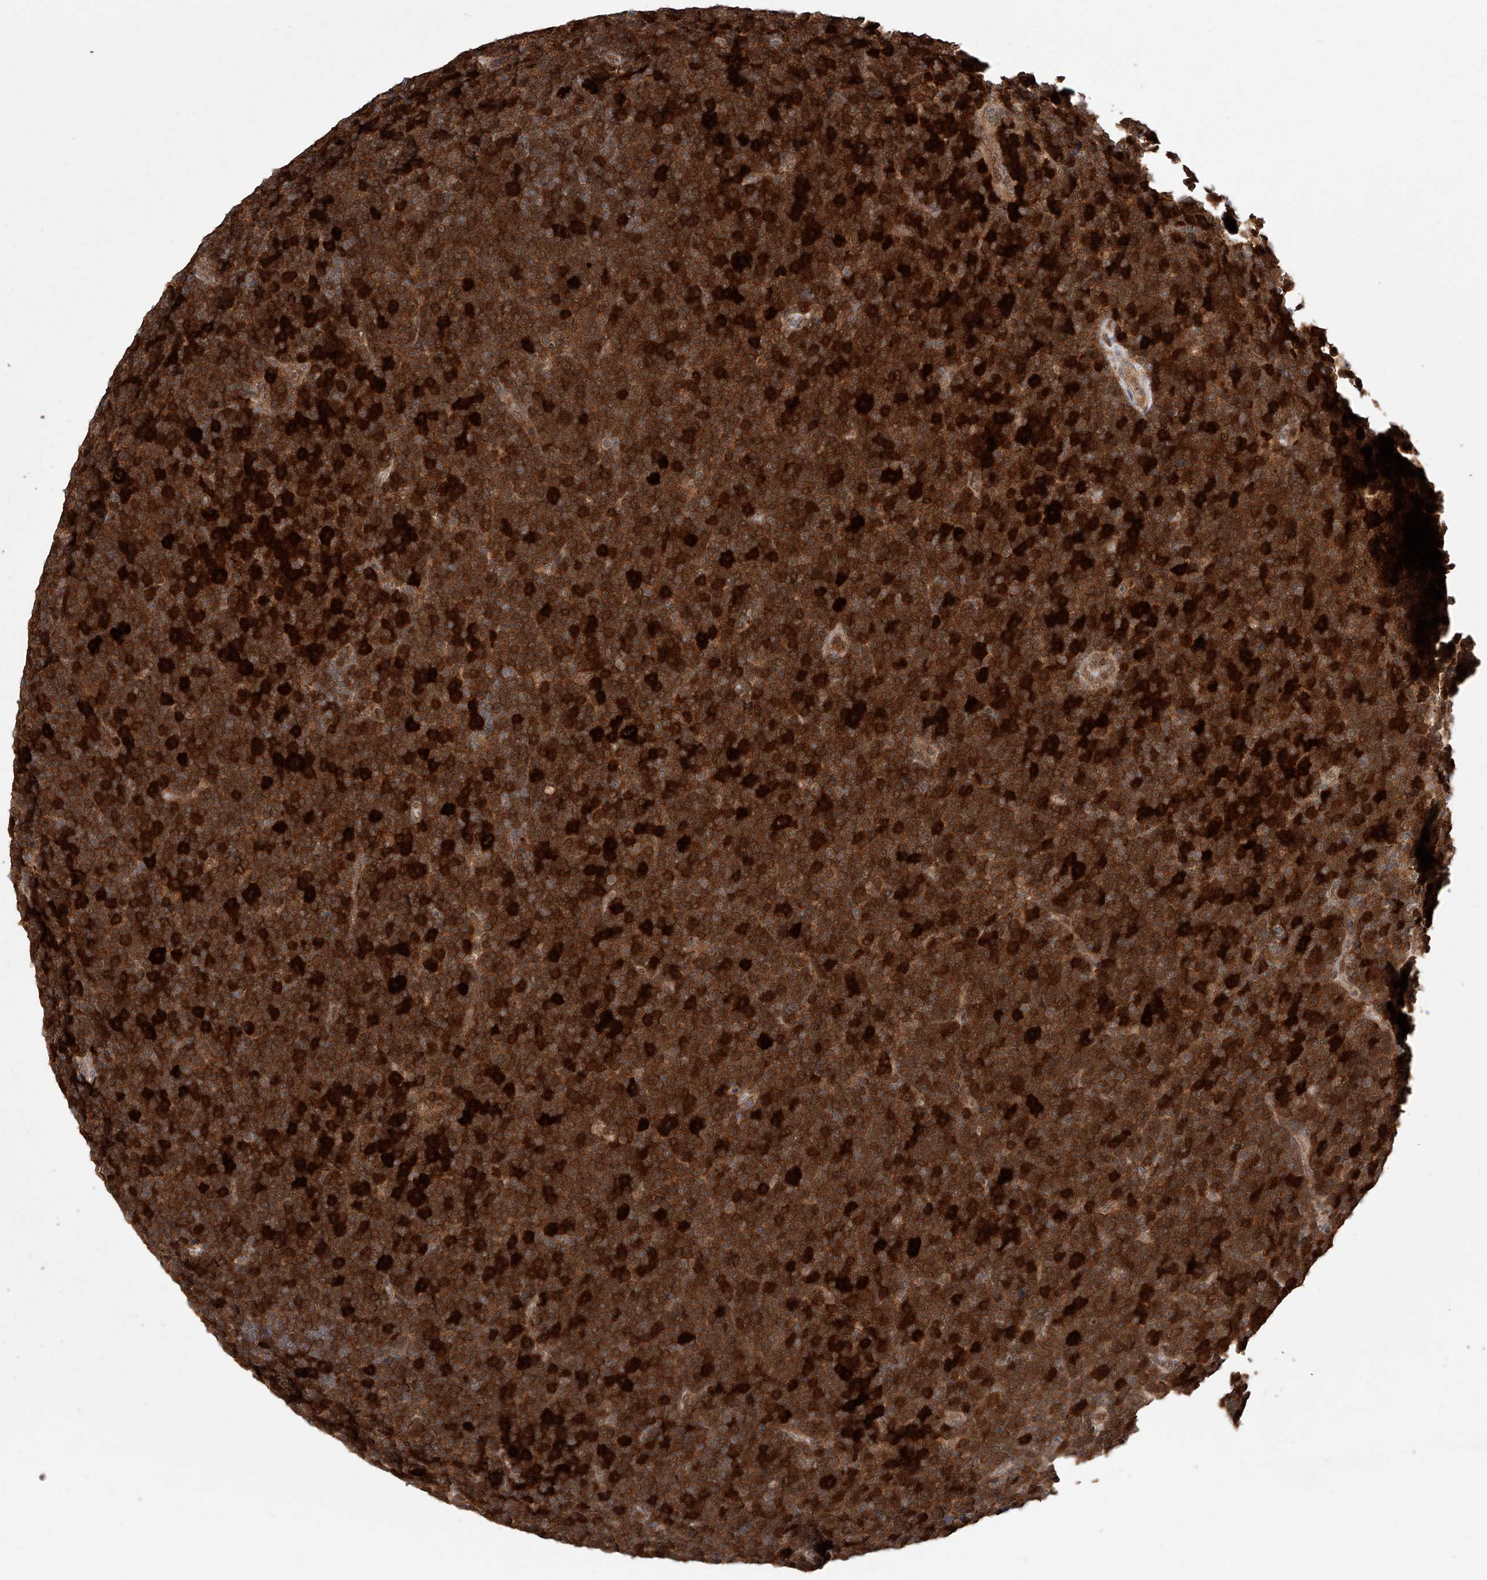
{"staining": {"intensity": "strong", "quantity": ">75%", "location": "cytoplasmic/membranous"}, "tissue": "lymphoma", "cell_type": "Tumor cells", "image_type": "cancer", "snomed": [{"axis": "morphology", "description": "Malignant lymphoma, non-Hodgkin's type, Low grade"}, {"axis": "topography", "description": "Lymph node"}], "caption": "Protein expression analysis of lymphoma exhibits strong cytoplasmic/membranous positivity in approximately >75% of tumor cells.", "gene": "RILPL2", "patient": {"sex": "female", "age": 67}}